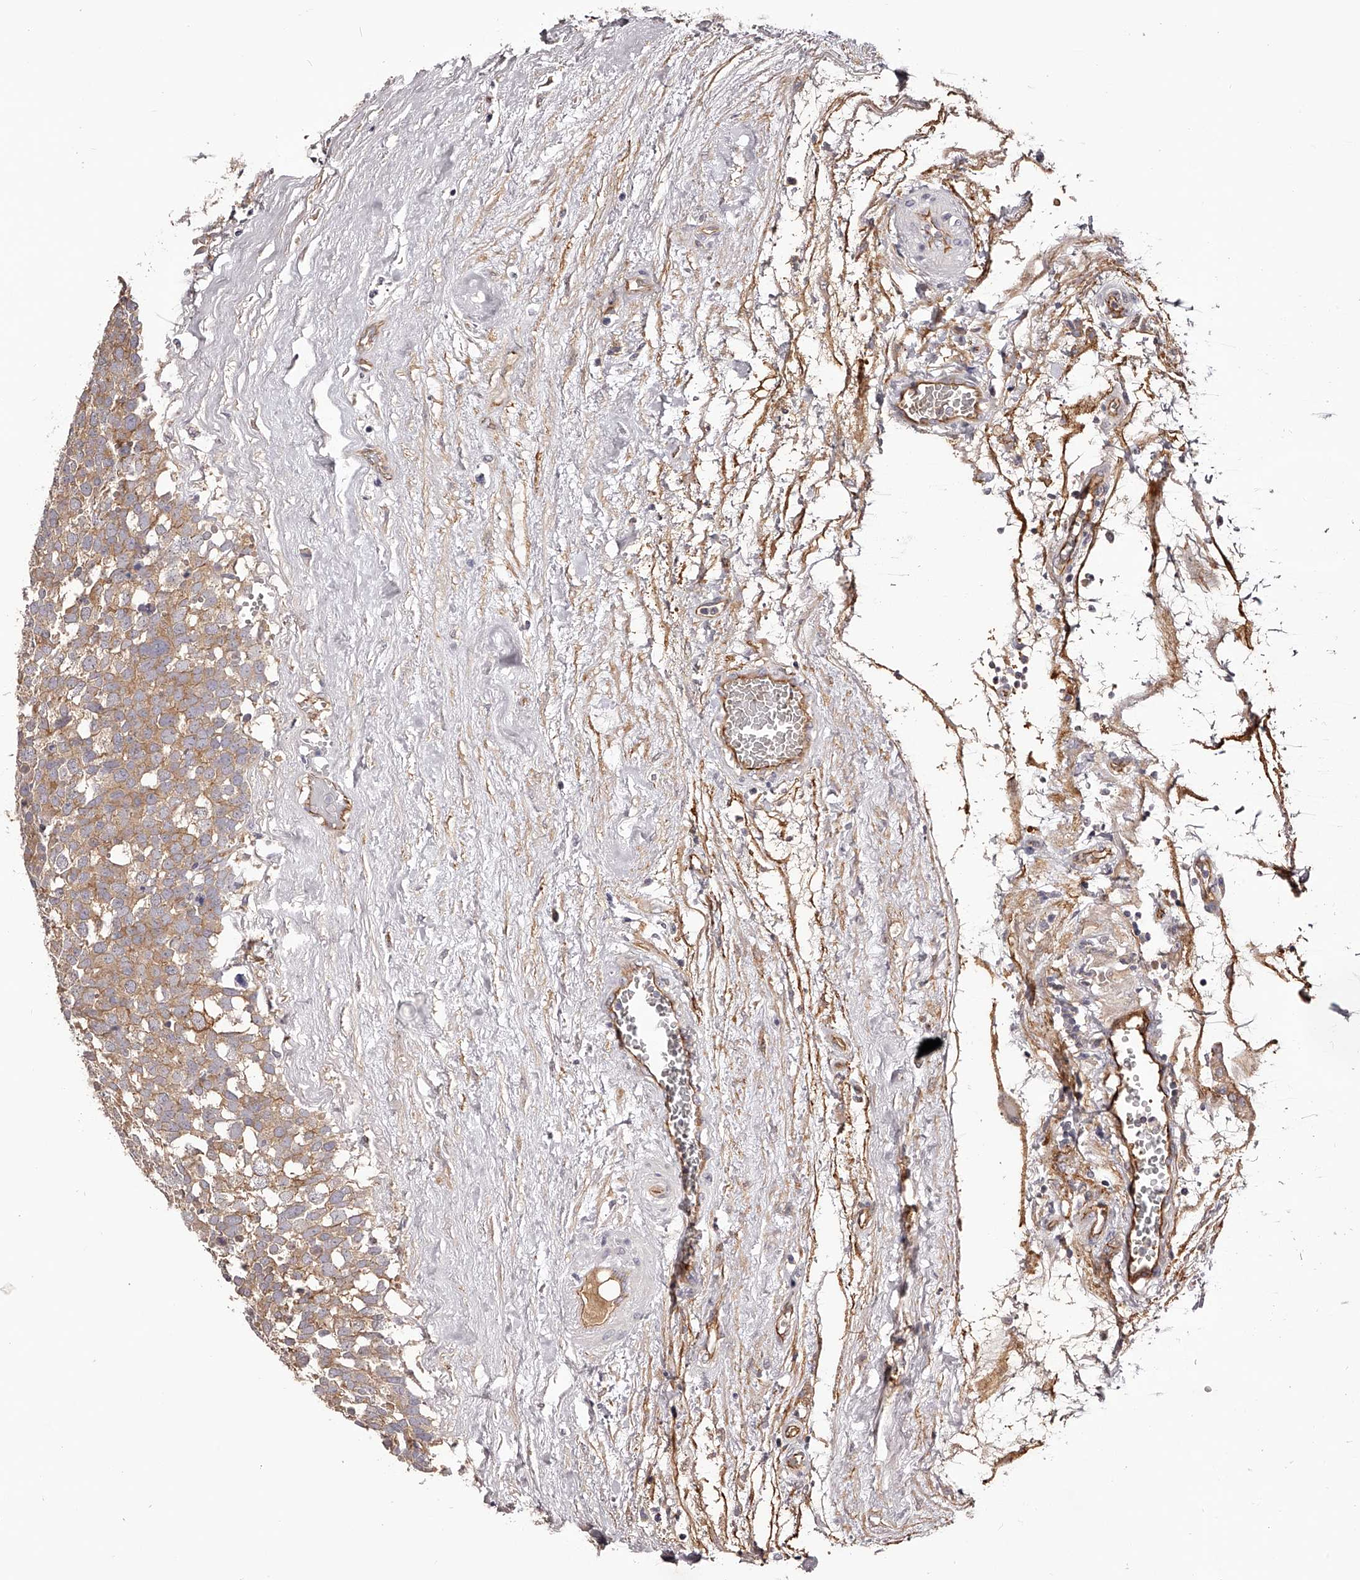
{"staining": {"intensity": "moderate", "quantity": ">75%", "location": "cytoplasmic/membranous"}, "tissue": "testis cancer", "cell_type": "Tumor cells", "image_type": "cancer", "snomed": [{"axis": "morphology", "description": "Seminoma, NOS"}, {"axis": "topography", "description": "Testis"}], "caption": "Immunohistochemical staining of testis seminoma shows medium levels of moderate cytoplasmic/membranous protein expression in about >75% of tumor cells.", "gene": "LTV1", "patient": {"sex": "male", "age": 71}}